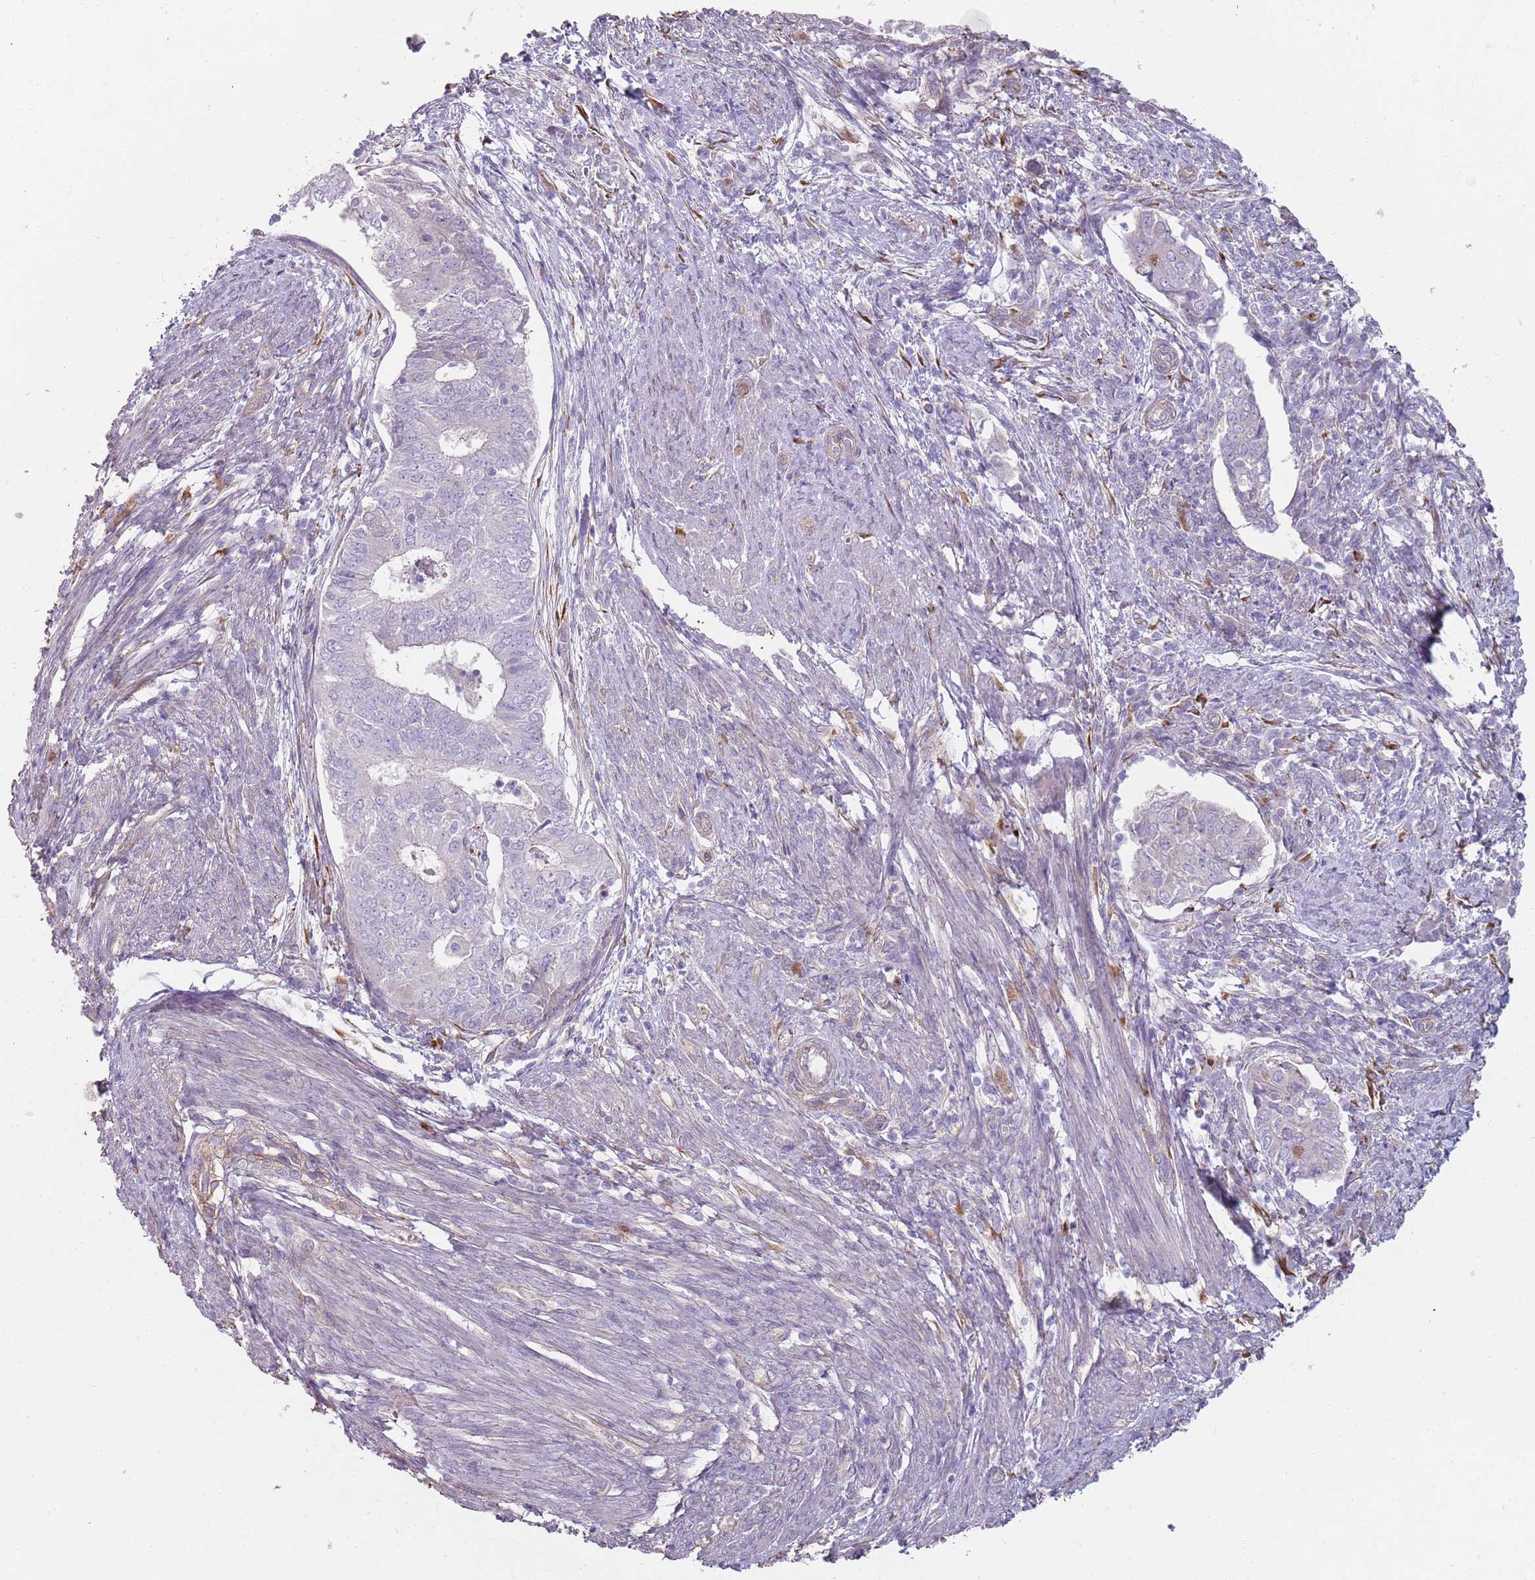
{"staining": {"intensity": "negative", "quantity": "none", "location": "none"}, "tissue": "endometrial cancer", "cell_type": "Tumor cells", "image_type": "cancer", "snomed": [{"axis": "morphology", "description": "Adenocarcinoma, NOS"}, {"axis": "topography", "description": "Endometrium"}], "caption": "Protein analysis of endometrial cancer exhibits no significant positivity in tumor cells.", "gene": "PHLPP2", "patient": {"sex": "female", "age": 62}}